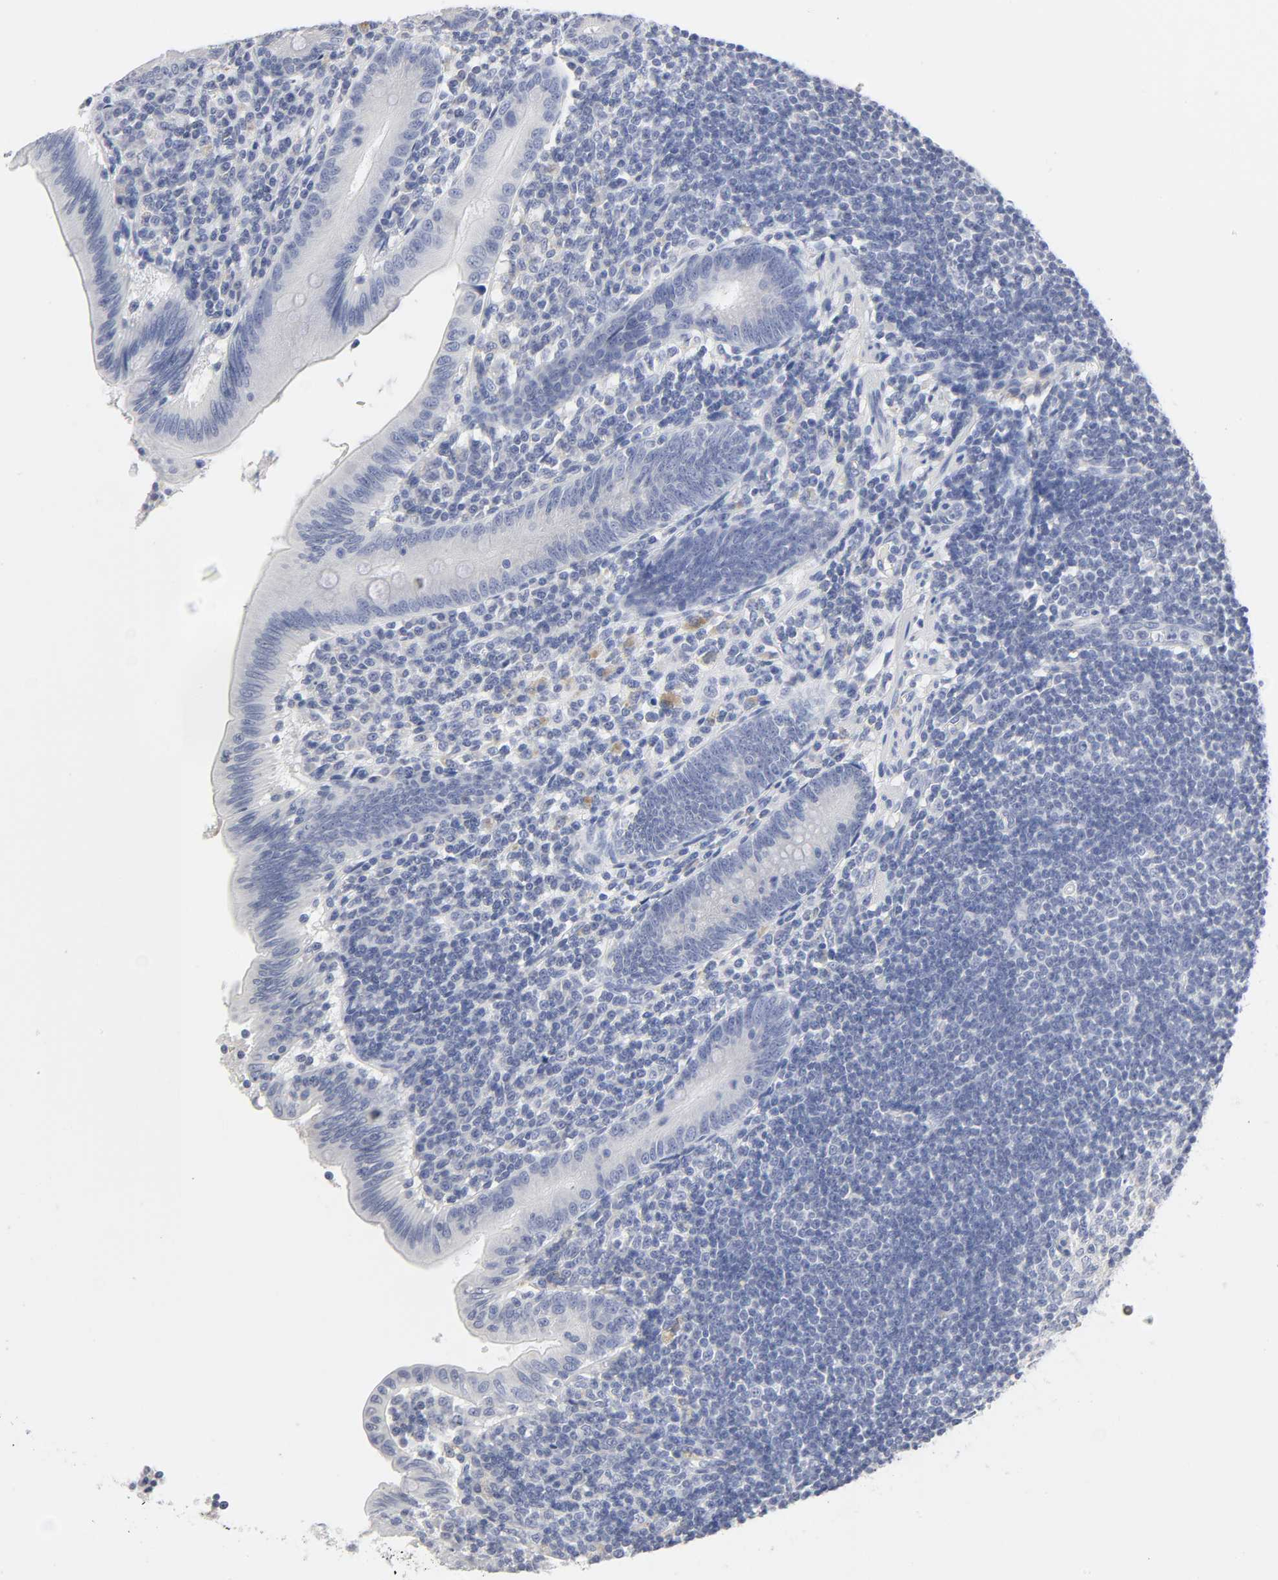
{"staining": {"intensity": "negative", "quantity": "none", "location": "none"}, "tissue": "appendix", "cell_type": "Glandular cells", "image_type": "normal", "snomed": [{"axis": "morphology", "description": "Normal tissue, NOS"}, {"axis": "morphology", "description": "Inflammation, NOS"}, {"axis": "topography", "description": "Appendix"}], "caption": "Immunohistochemistry (IHC) of normal human appendix demonstrates no staining in glandular cells. Brightfield microscopy of immunohistochemistry stained with DAB (brown) and hematoxylin (blue), captured at high magnification.", "gene": "SLCO1B3", "patient": {"sex": "male", "age": 46}}